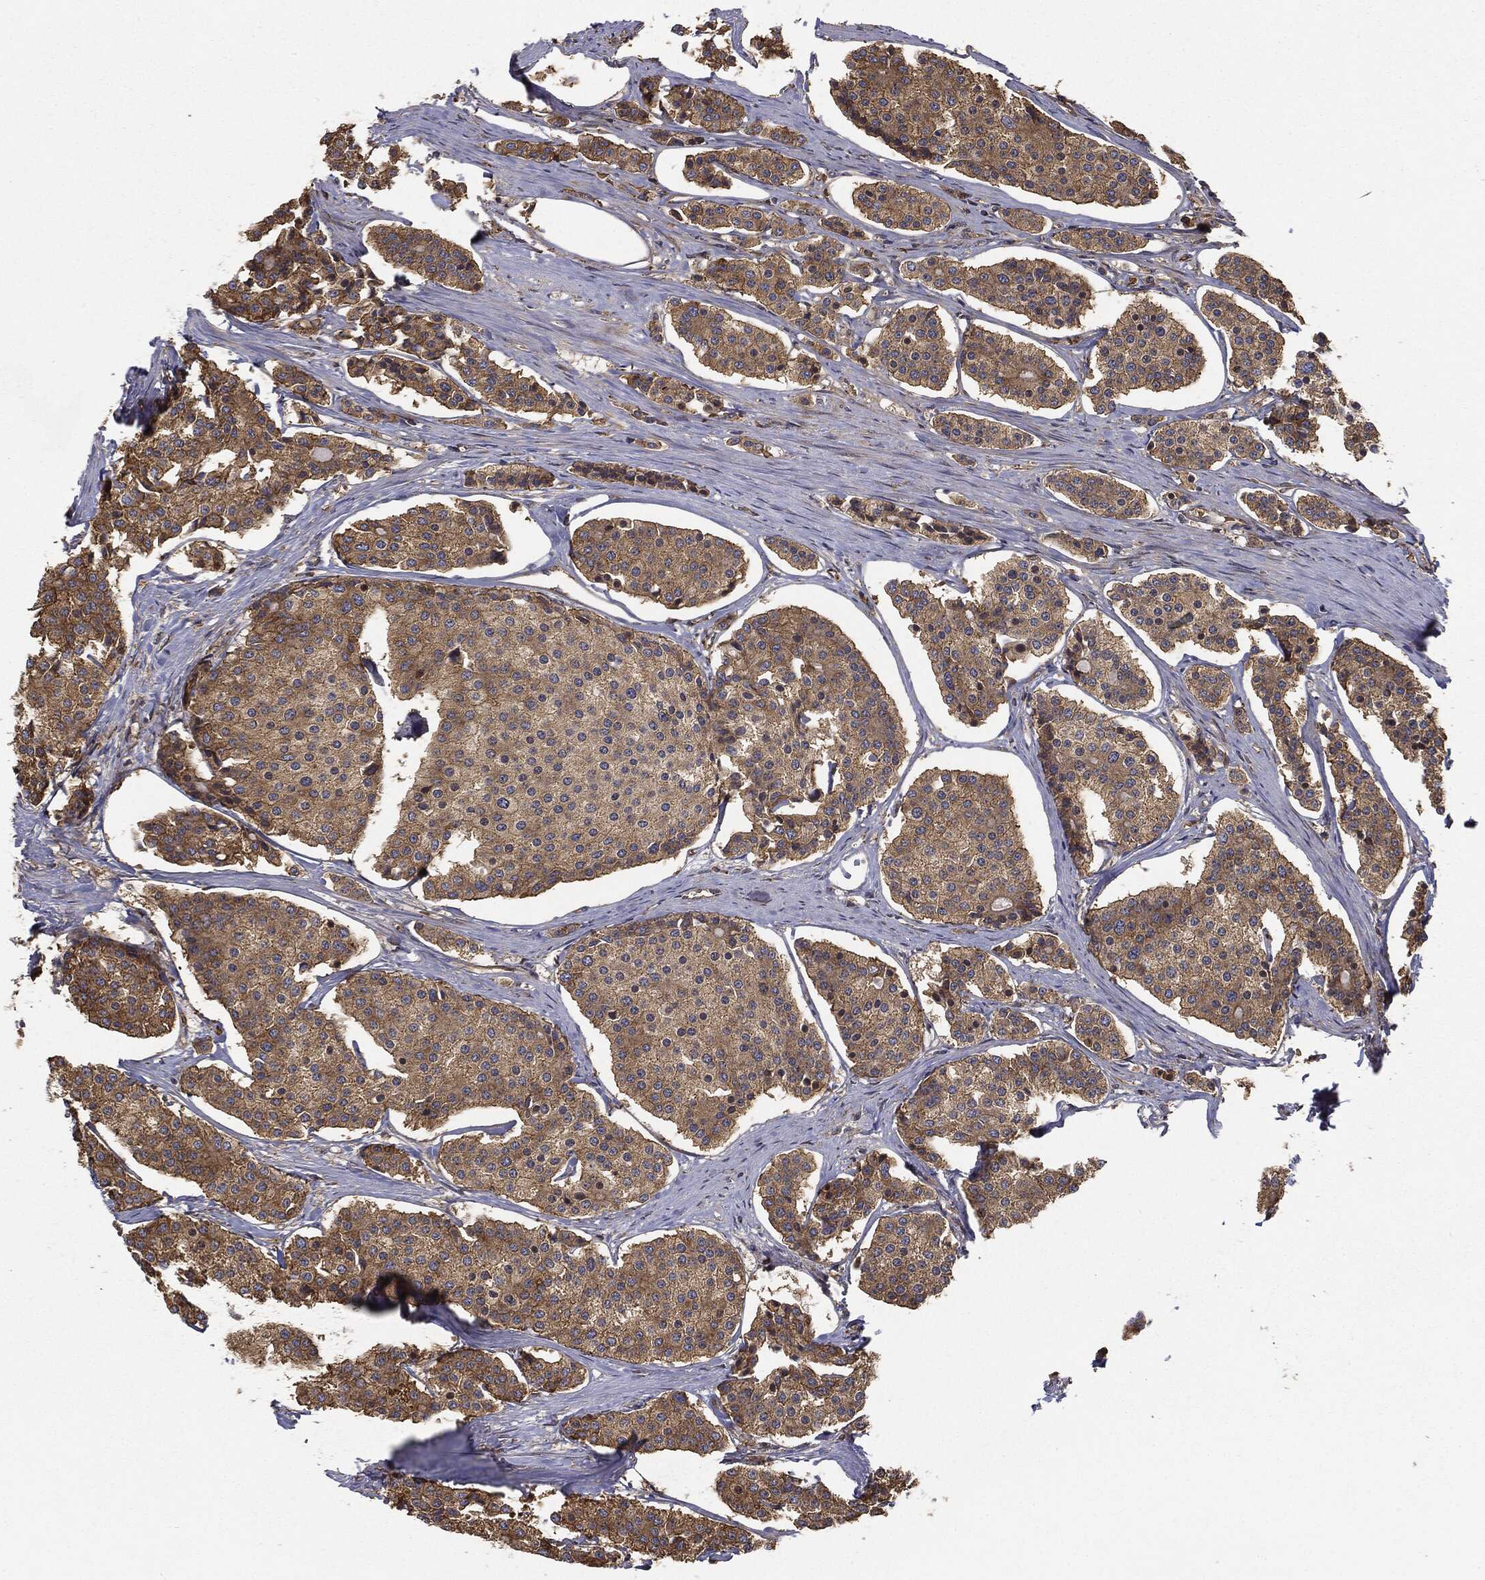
{"staining": {"intensity": "moderate", "quantity": ">75%", "location": "cytoplasmic/membranous"}, "tissue": "carcinoid", "cell_type": "Tumor cells", "image_type": "cancer", "snomed": [{"axis": "morphology", "description": "Carcinoid, malignant, NOS"}, {"axis": "topography", "description": "Small intestine"}], "caption": "The image reveals immunohistochemical staining of carcinoid. There is moderate cytoplasmic/membranous staining is identified in about >75% of tumor cells.", "gene": "EIF2AK2", "patient": {"sex": "female", "age": 65}}